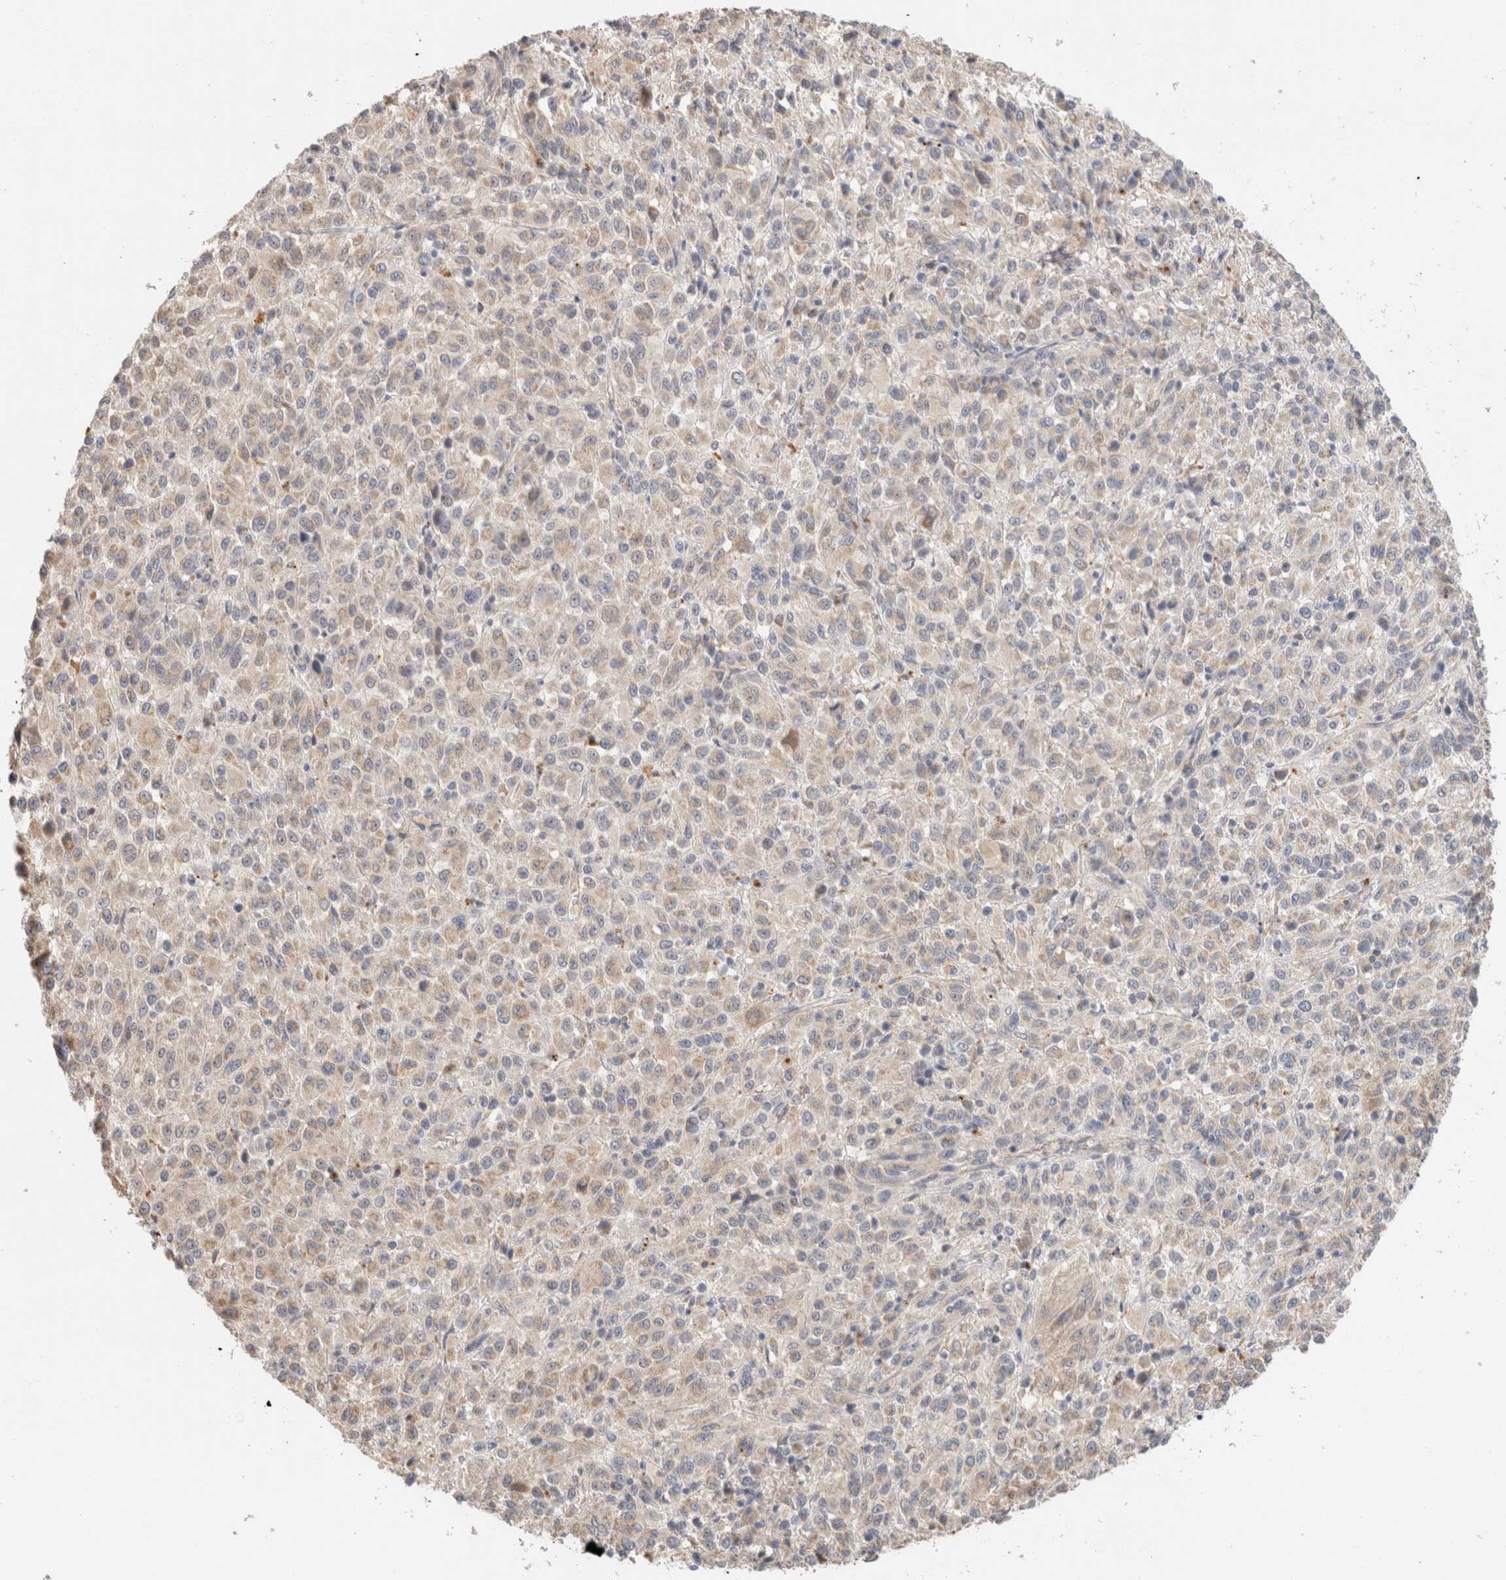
{"staining": {"intensity": "weak", "quantity": "<25%", "location": "cytoplasmic/membranous"}, "tissue": "melanoma", "cell_type": "Tumor cells", "image_type": "cancer", "snomed": [{"axis": "morphology", "description": "Malignant melanoma, Metastatic site"}, {"axis": "topography", "description": "Lung"}], "caption": "DAB (3,3'-diaminobenzidine) immunohistochemical staining of human melanoma reveals no significant expression in tumor cells.", "gene": "CA13", "patient": {"sex": "male", "age": 64}}